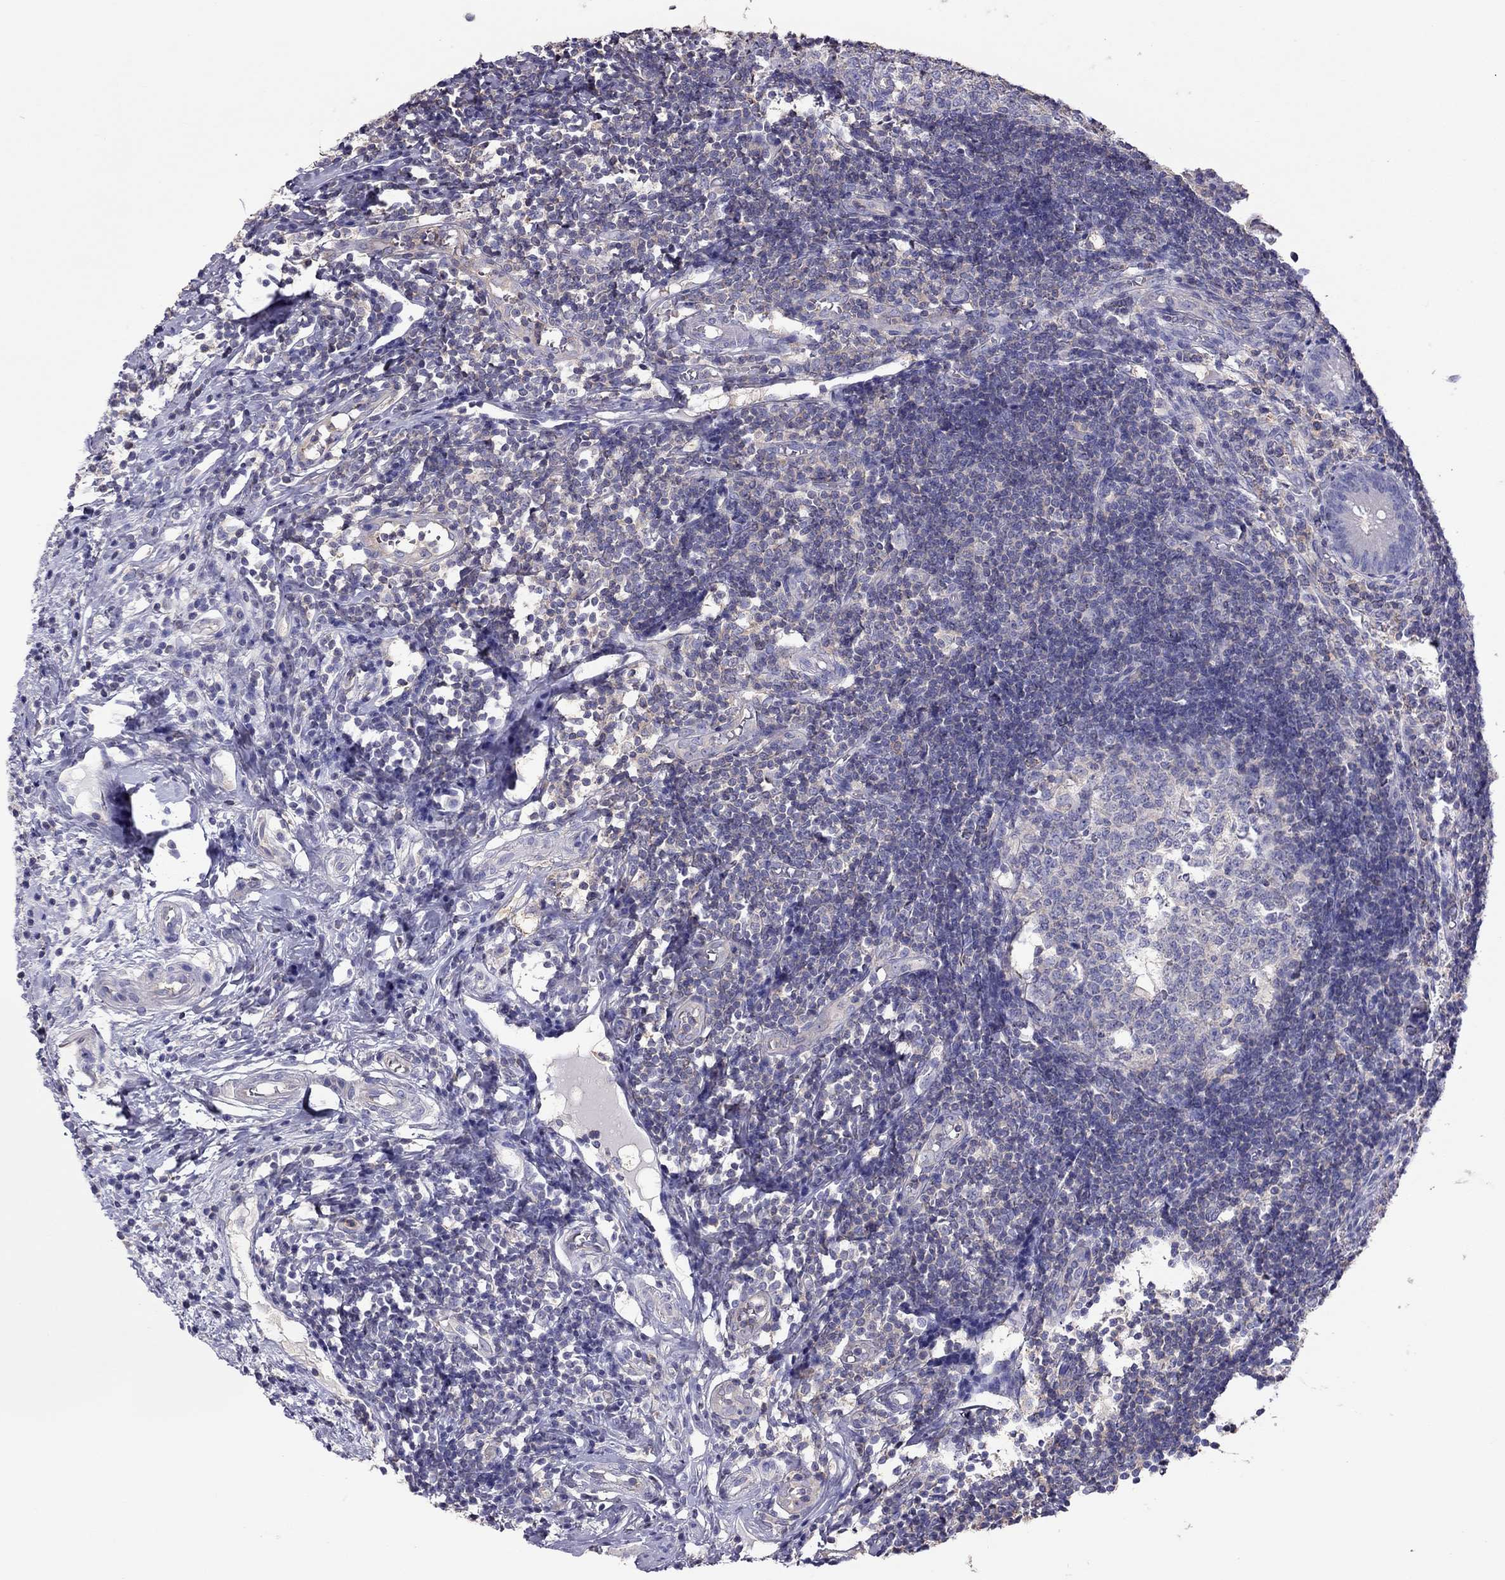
{"staining": {"intensity": "negative", "quantity": "none", "location": "none"}, "tissue": "appendix", "cell_type": "Glandular cells", "image_type": "normal", "snomed": [{"axis": "morphology", "description": "Normal tissue, NOS"}, {"axis": "morphology", "description": "Inflammation, NOS"}, {"axis": "topography", "description": "Appendix"}], "caption": "High magnification brightfield microscopy of unremarkable appendix stained with DAB (3,3'-diaminobenzidine) (brown) and counterstained with hematoxylin (blue): glandular cells show no significant expression. (Stains: DAB immunohistochemistry (IHC) with hematoxylin counter stain, Microscopy: brightfield microscopy at high magnification).", "gene": "TEX22", "patient": {"sex": "male", "age": 16}}